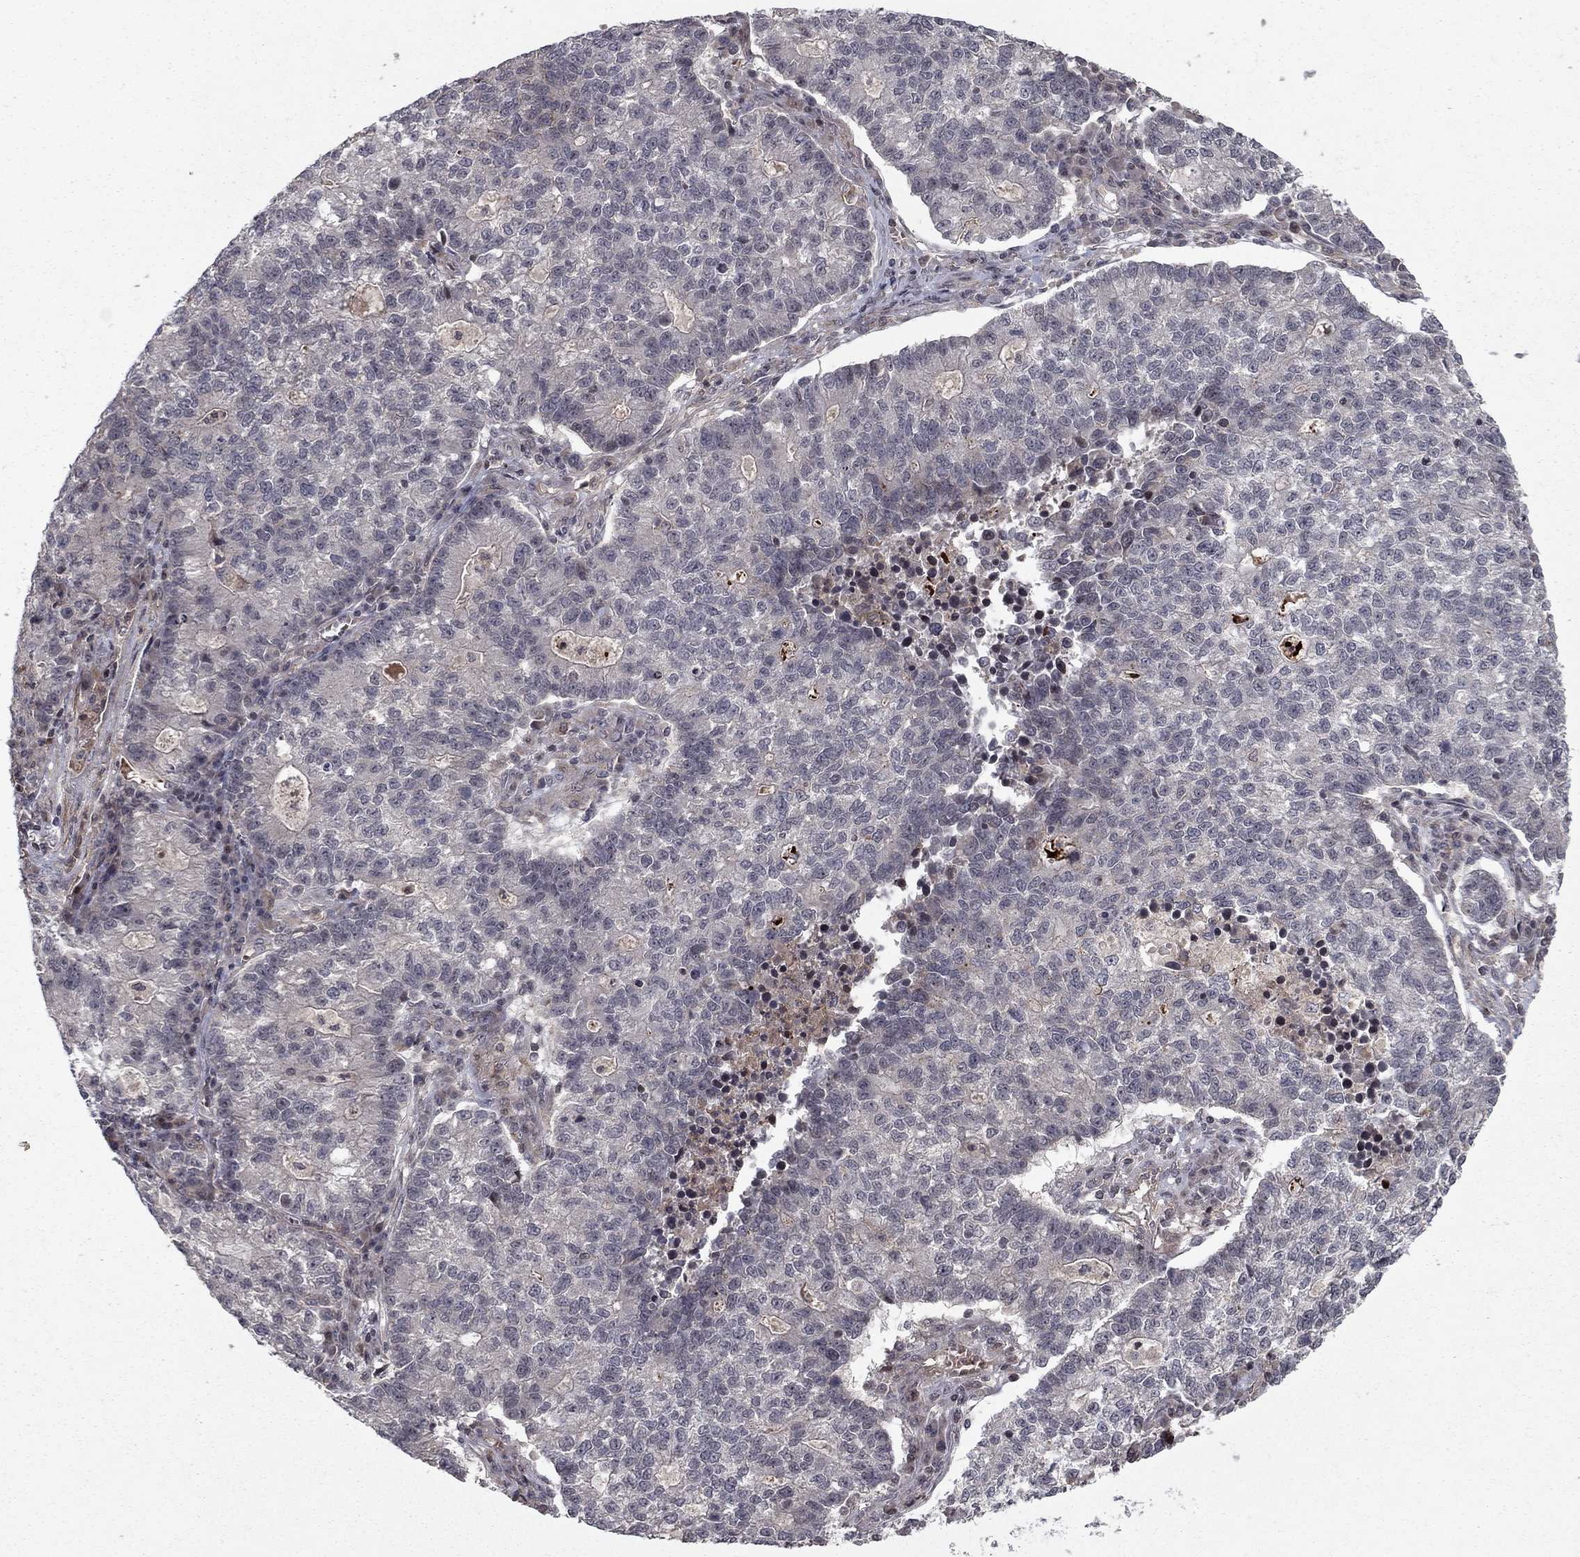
{"staining": {"intensity": "negative", "quantity": "none", "location": "none"}, "tissue": "lung cancer", "cell_type": "Tumor cells", "image_type": "cancer", "snomed": [{"axis": "morphology", "description": "Adenocarcinoma, NOS"}, {"axis": "topography", "description": "Lung"}], "caption": "Tumor cells are negative for protein expression in human lung cancer.", "gene": "SORBS1", "patient": {"sex": "male", "age": 57}}